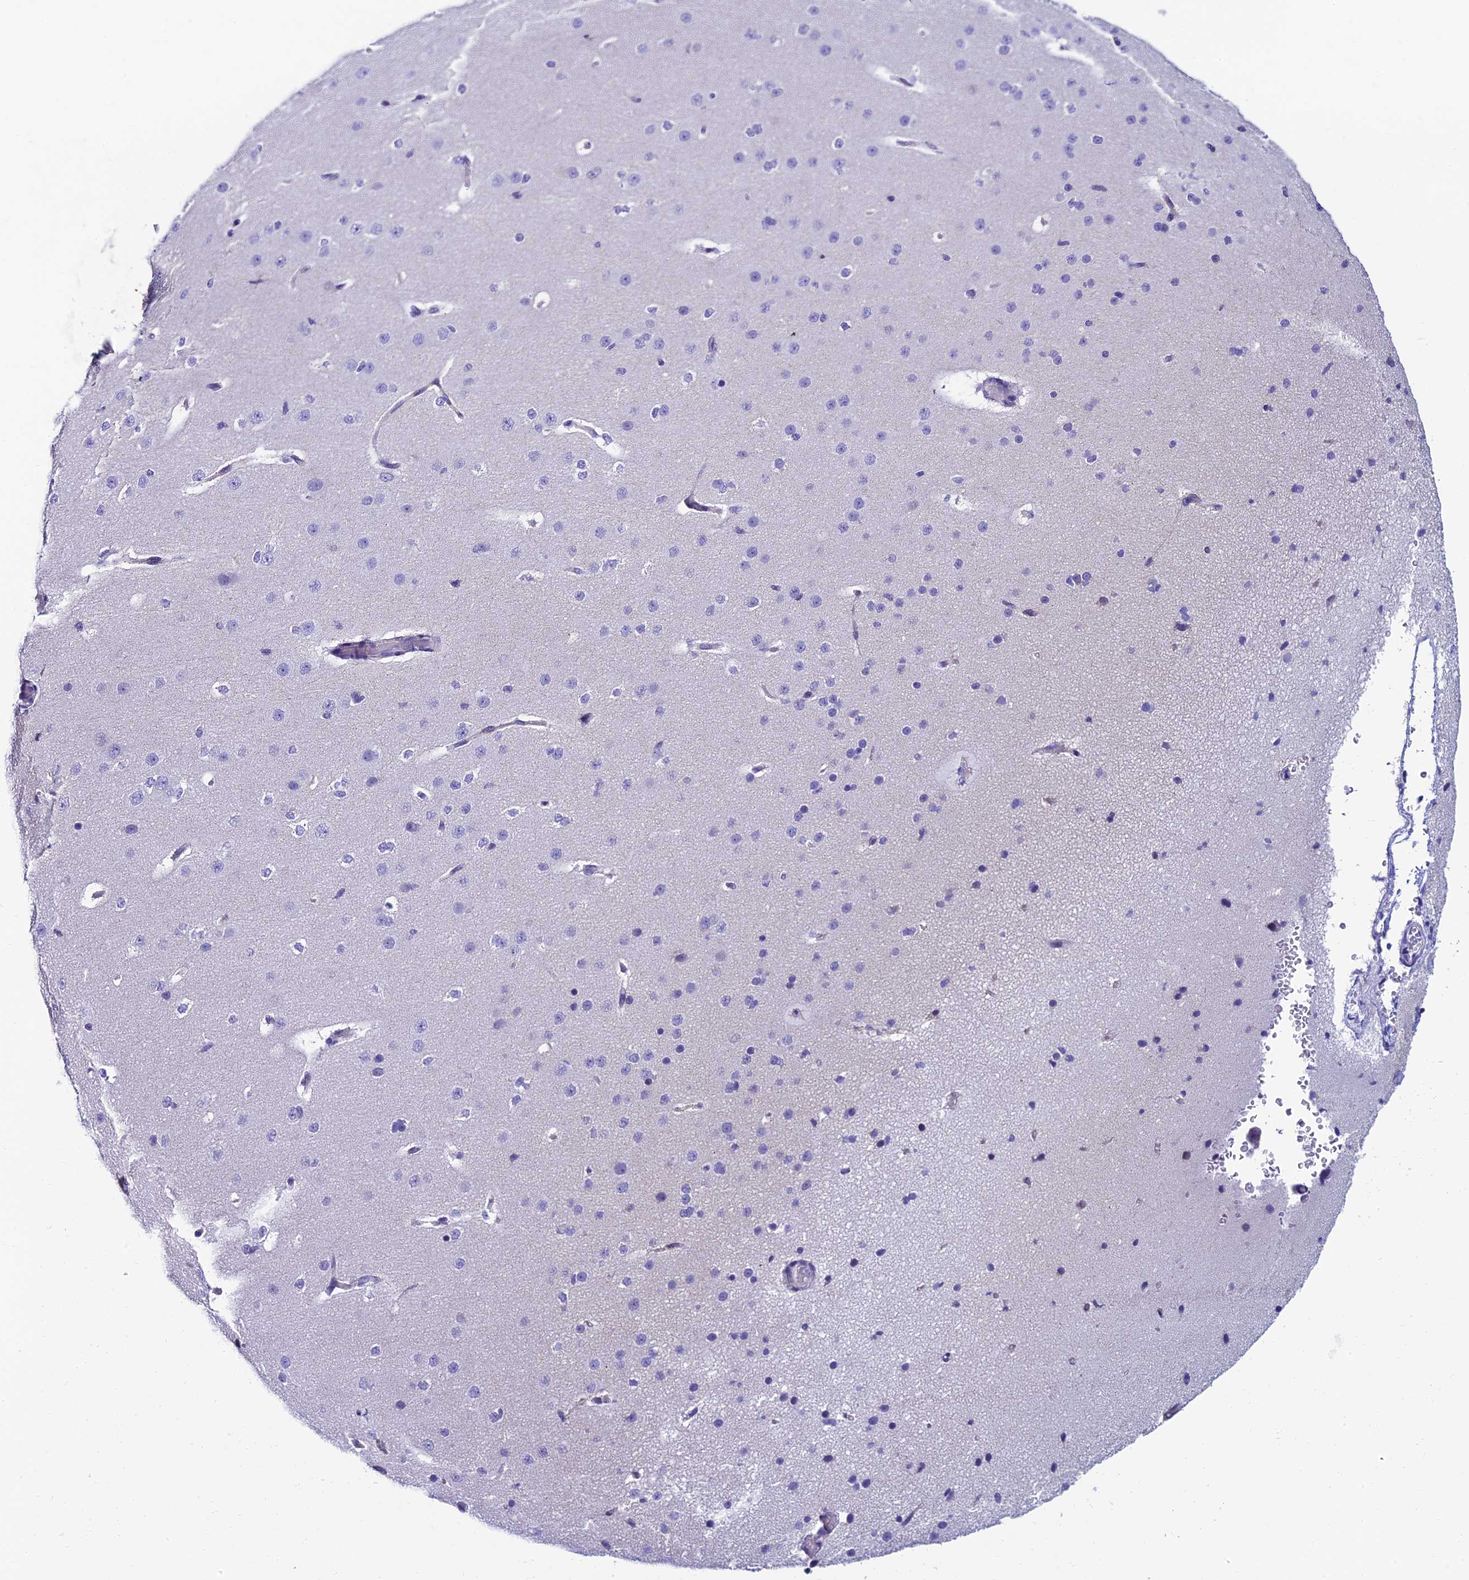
{"staining": {"intensity": "negative", "quantity": "none", "location": "none"}, "tissue": "cerebral cortex", "cell_type": "Endothelial cells", "image_type": "normal", "snomed": [{"axis": "morphology", "description": "Normal tissue, NOS"}, {"axis": "morphology", "description": "Developmental malformation"}, {"axis": "topography", "description": "Cerebral cortex"}], "caption": "High magnification brightfield microscopy of benign cerebral cortex stained with DAB (3,3'-diaminobenzidine) (brown) and counterstained with hematoxylin (blue): endothelial cells show no significant staining. Brightfield microscopy of immunohistochemistry (IHC) stained with DAB (3,3'-diaminobenzidine) (brown) and hematoxylin (blue), captured at high magnification.", "gene": "REEP4", "patient": {"sex": "female", "age": 30}}